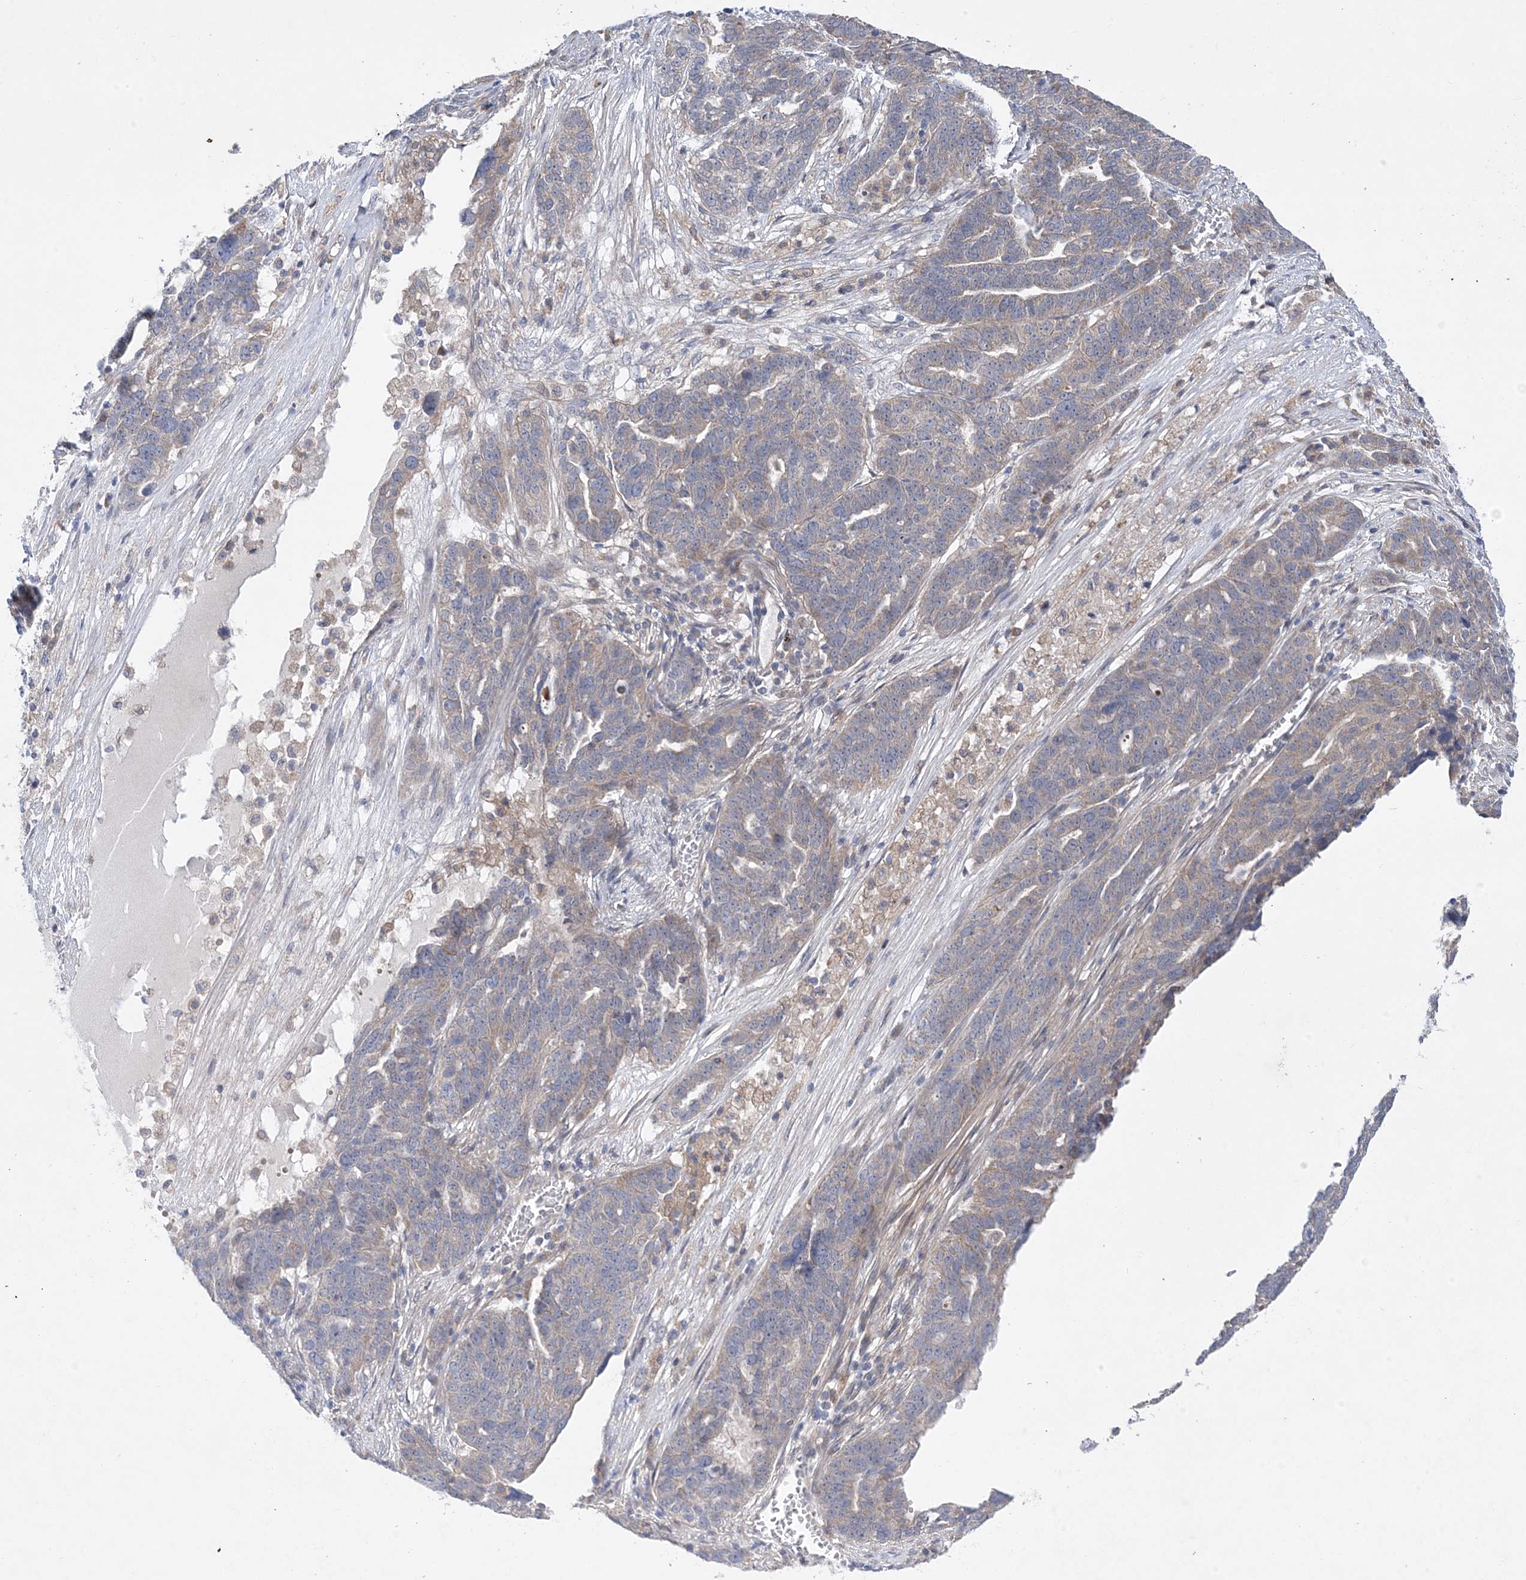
{"staining": {"intensity": "weak", "quantity": "<25%", "location": "cytoplasmic/membranous"}, "tissue": "ovarian cancer", "cell_type": "Tumor cells", "image_type": "cancer", "snomed": [{"axis": "morphology", "description": "Cystadenocarcinoma, serous, NOS"}, {"axis": "topography", "description": "Ovary"}], "caption": "Immunohistochemical staining of ovarian serous cystadenocarcinoma shows no significant expression in tumor cells.", "gene": "ANAPC1", "patient": {"sex": "female", "age": 59}}